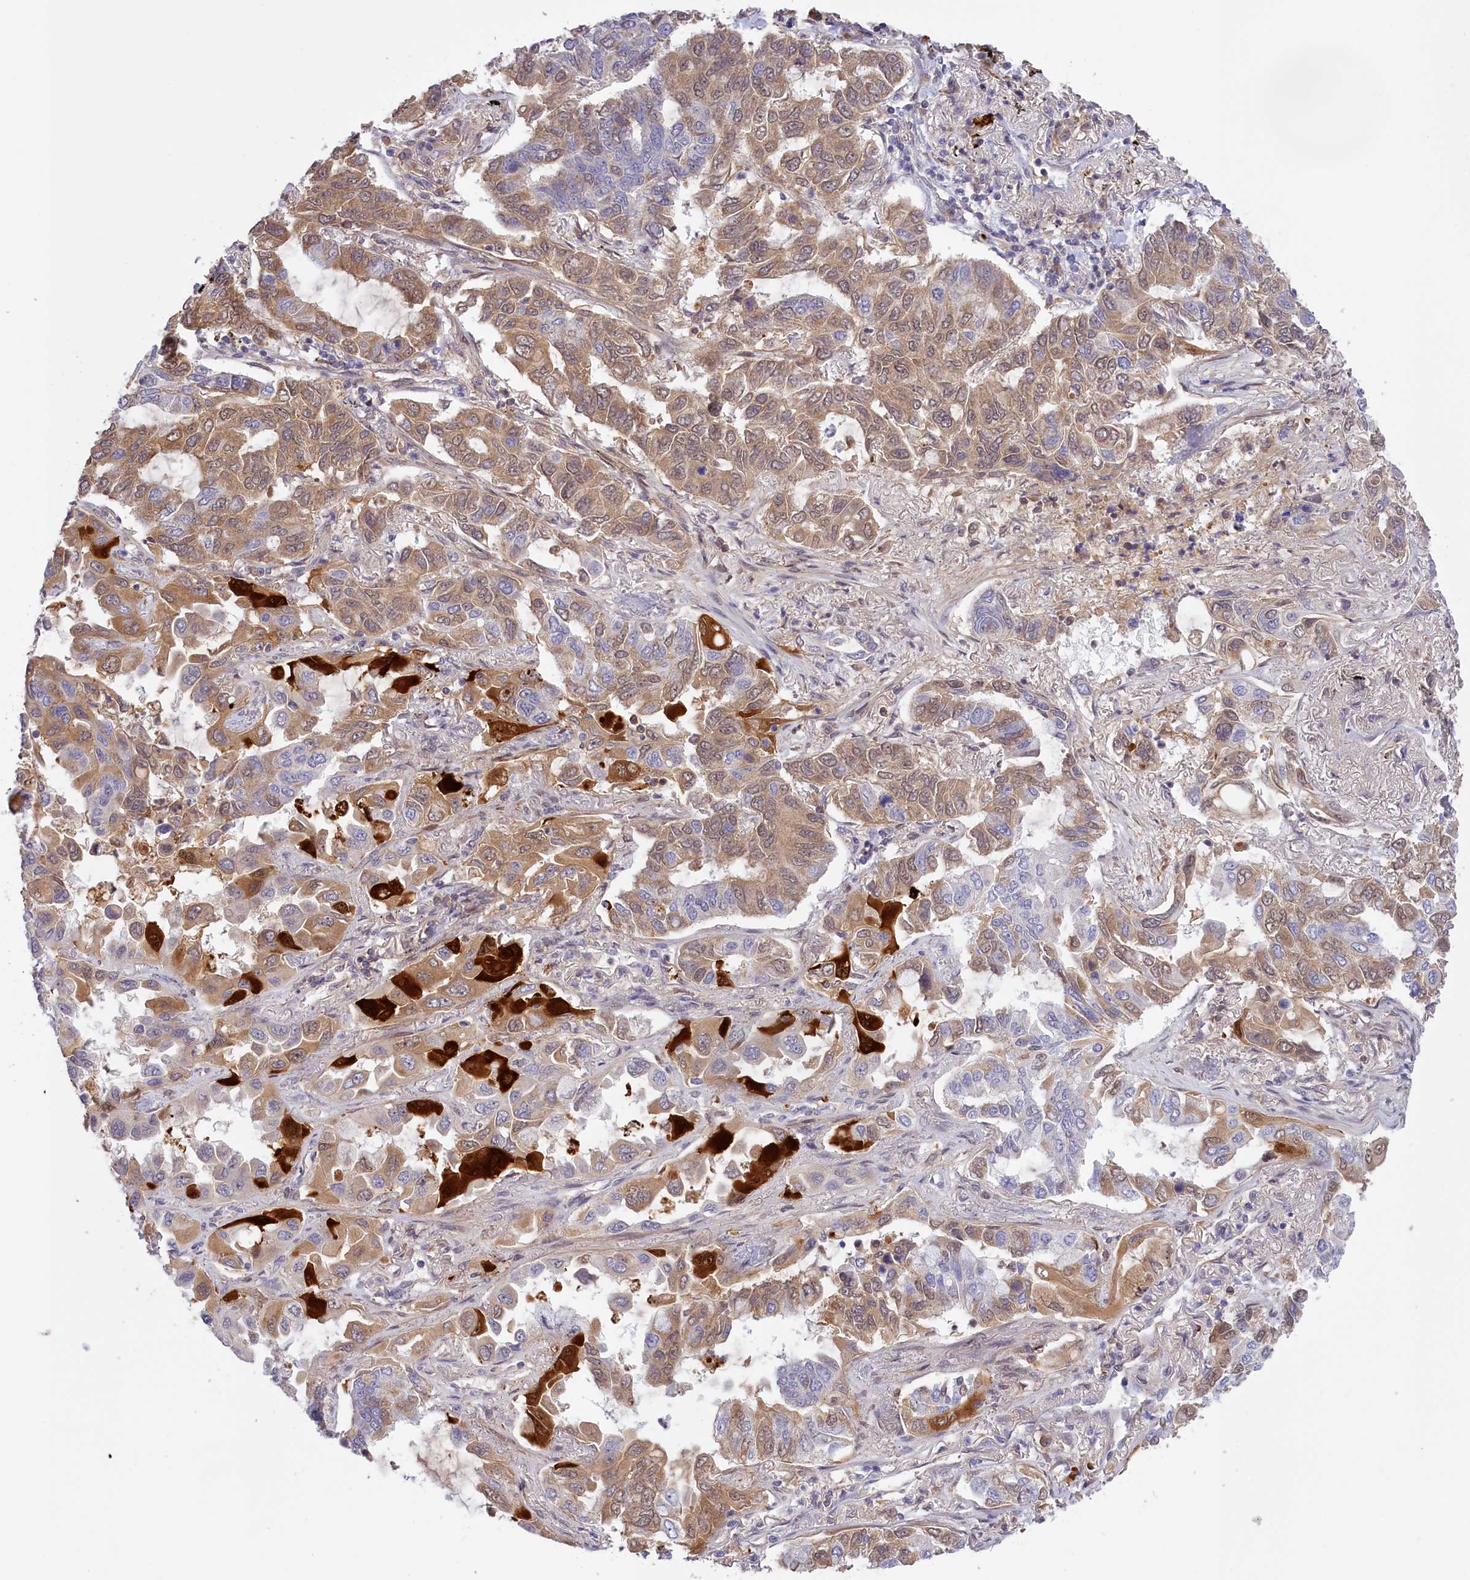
{"staining": {"intensity": "moderate", "quantity": "25%-75%", "location": "cytoplasmic/membranous,nuclear"}, "tissue": "lung cancer", "cell_type": "Tumor cells", "image_type": "cancer", "snomed": [{"axis": "morphology", "description": "Adenocarcinoma, NOS"}, {"axis": "topography", "description": "Lung"}], "caption": "DAB immunohistochemical staining of lung adenocarcinoma reveals moderate cytoplasmic/membranous and nuclear protein positivity in about 25%-75% of tumor cells. The protein of interest is shown in brown color, while the nuclei are stained blue.", "gene": "RRAD", "patient": {"sex": "male", "age": 64}}